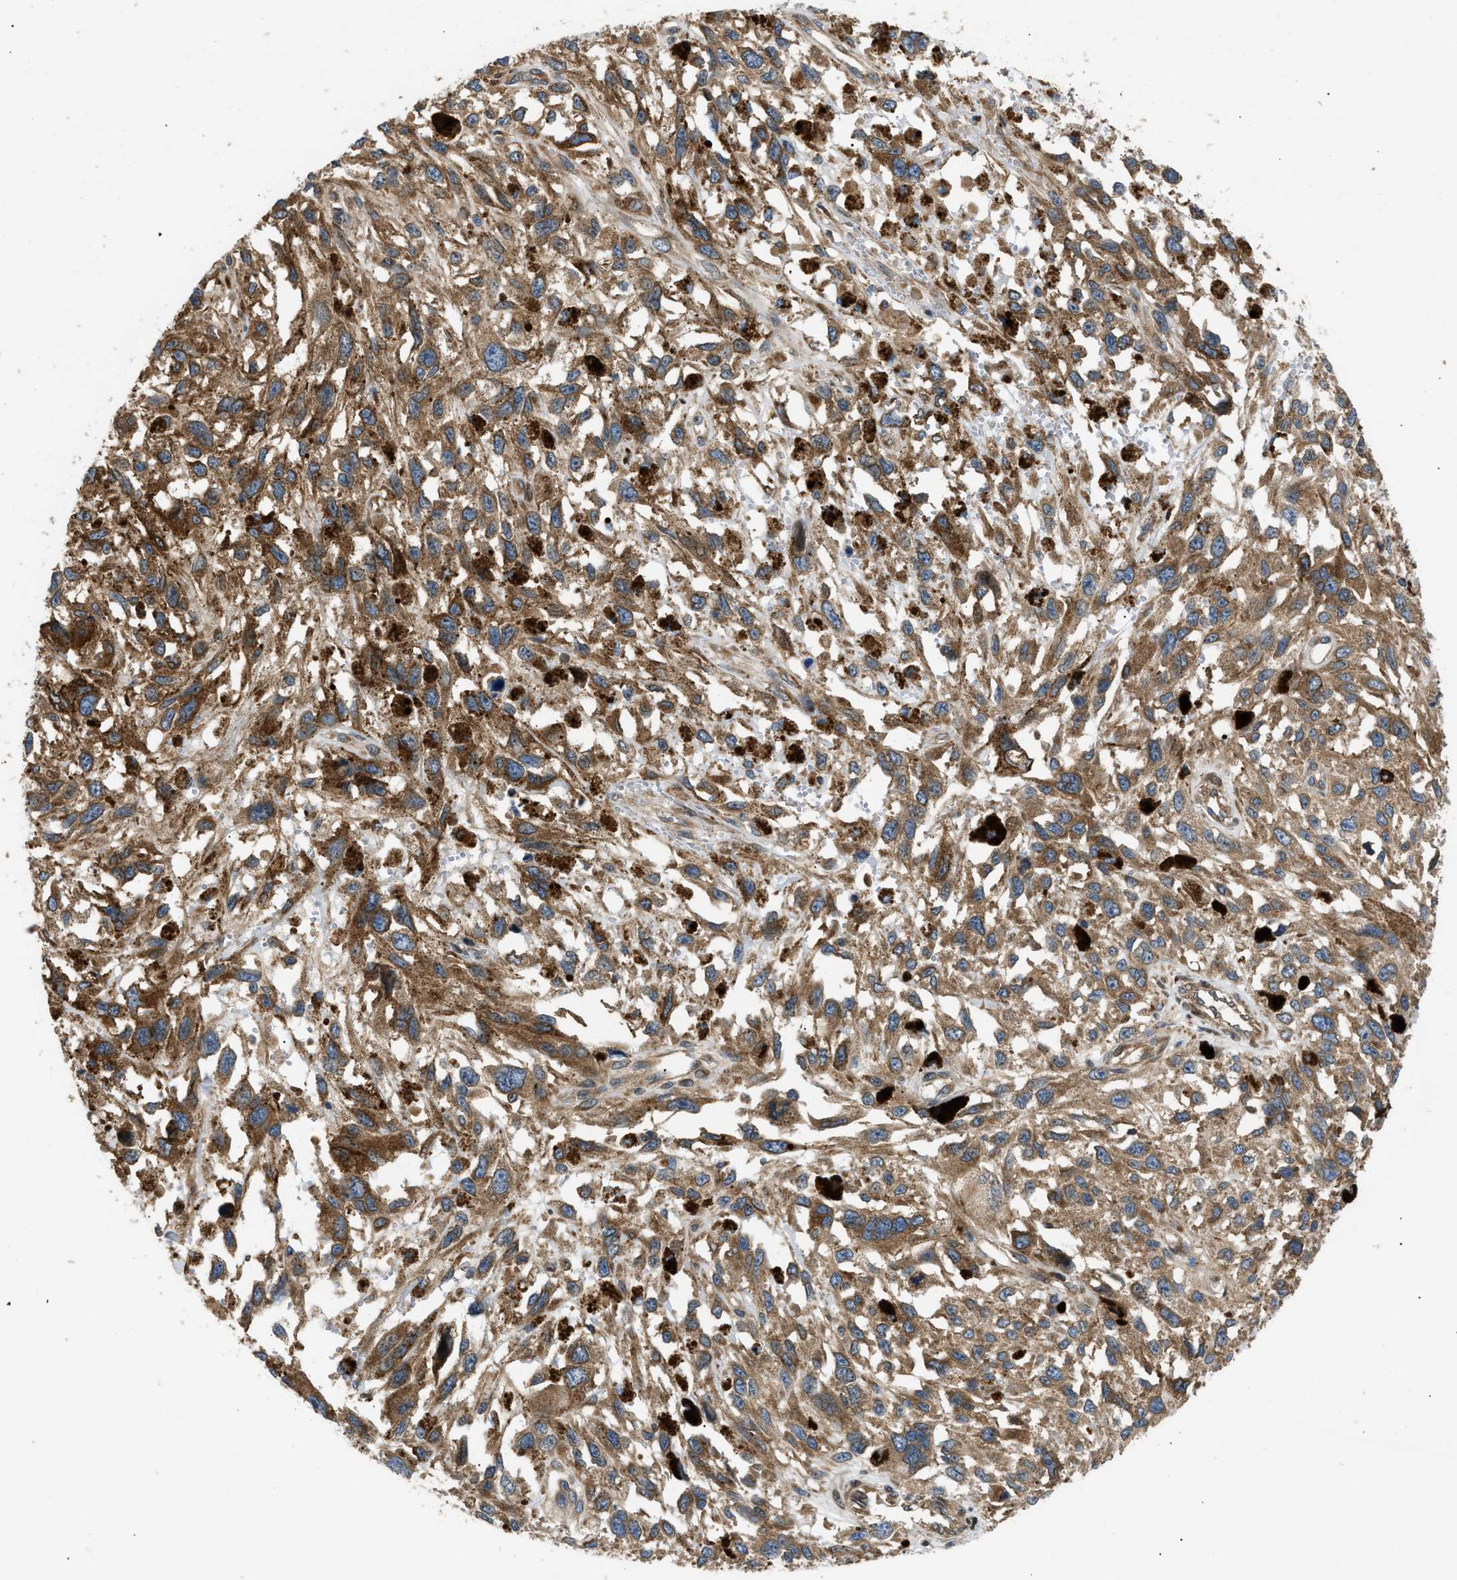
{"staining": {"intensity": "moderate", "quantity": ">75%", "location": "cytoplasmic/membranous"}, "tissue": "melanoma", "cell_type": "Tumor cells", "image_type": "cancer", "snomed": [{"axis": "morphology", "description": "Malignant melanoma, Metastatic site"}, {"axis": "topography", "description": "Lymph node"}], "caption": "The image shows immunohistochemical staining of melanoma. There is moderate cytoplasmic/membranous positivity is seen in about >75% of tumor cells. The protein of interest is shown in brown color, while the nuclei are stained blue.", "gene": "LYSMD3", "patient": {"sex": "male", "age": 59}}